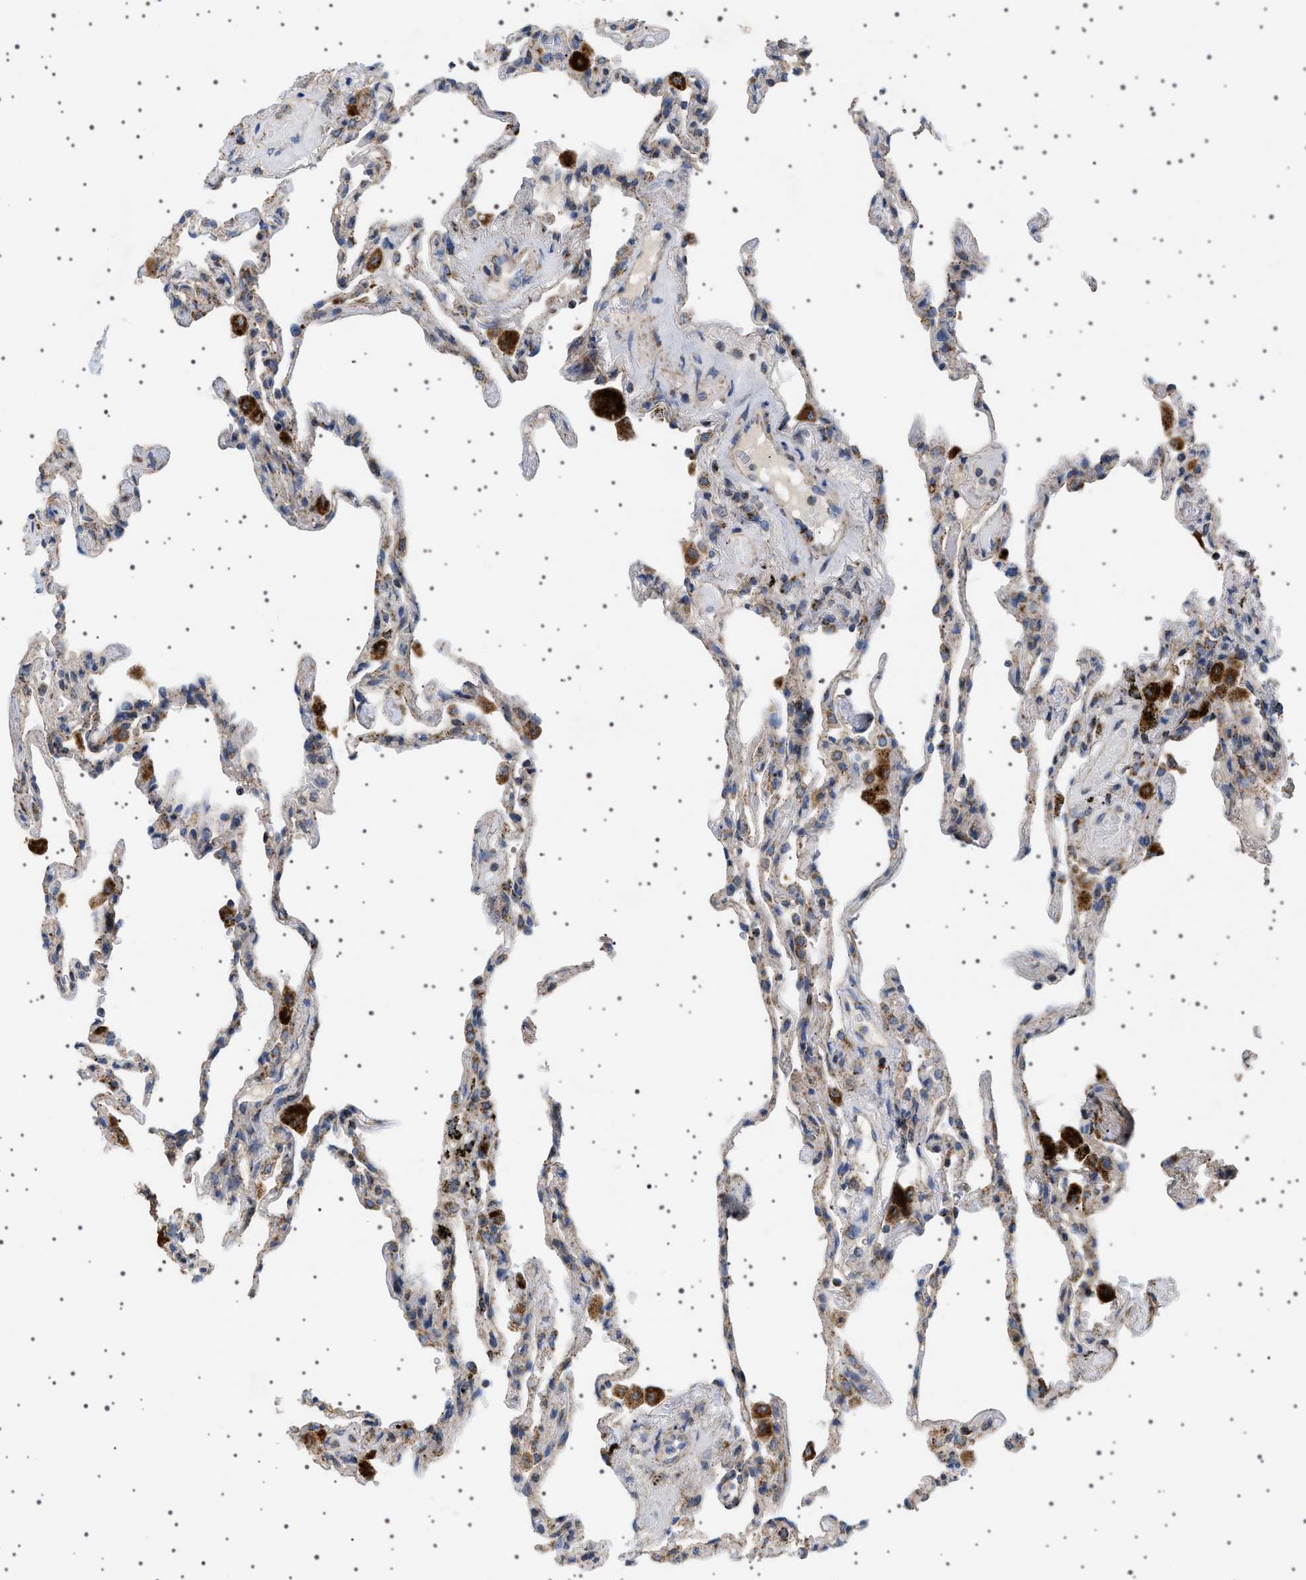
{"staining": {"intensity": "weak", "quantity": "<25%", "location": "cytoplasmic/membranous"}, "tissue": "lung", "cell_type": "Alveolar cells", "image_type": "normal", "snomed": [{"axis": "morphology", "description": "Normal tissue, NOS"}, {"axis": "topography", "description": "Lung"}], "caption": "The histopathology image shows no staining of alveolar cells in unremarkable lung. (DAB (3,3'-diaminobenzidine) immunohistochemistry, high magnification).", "gene": "UBXN8", "patient": {"sex": "male", "age": 59}}